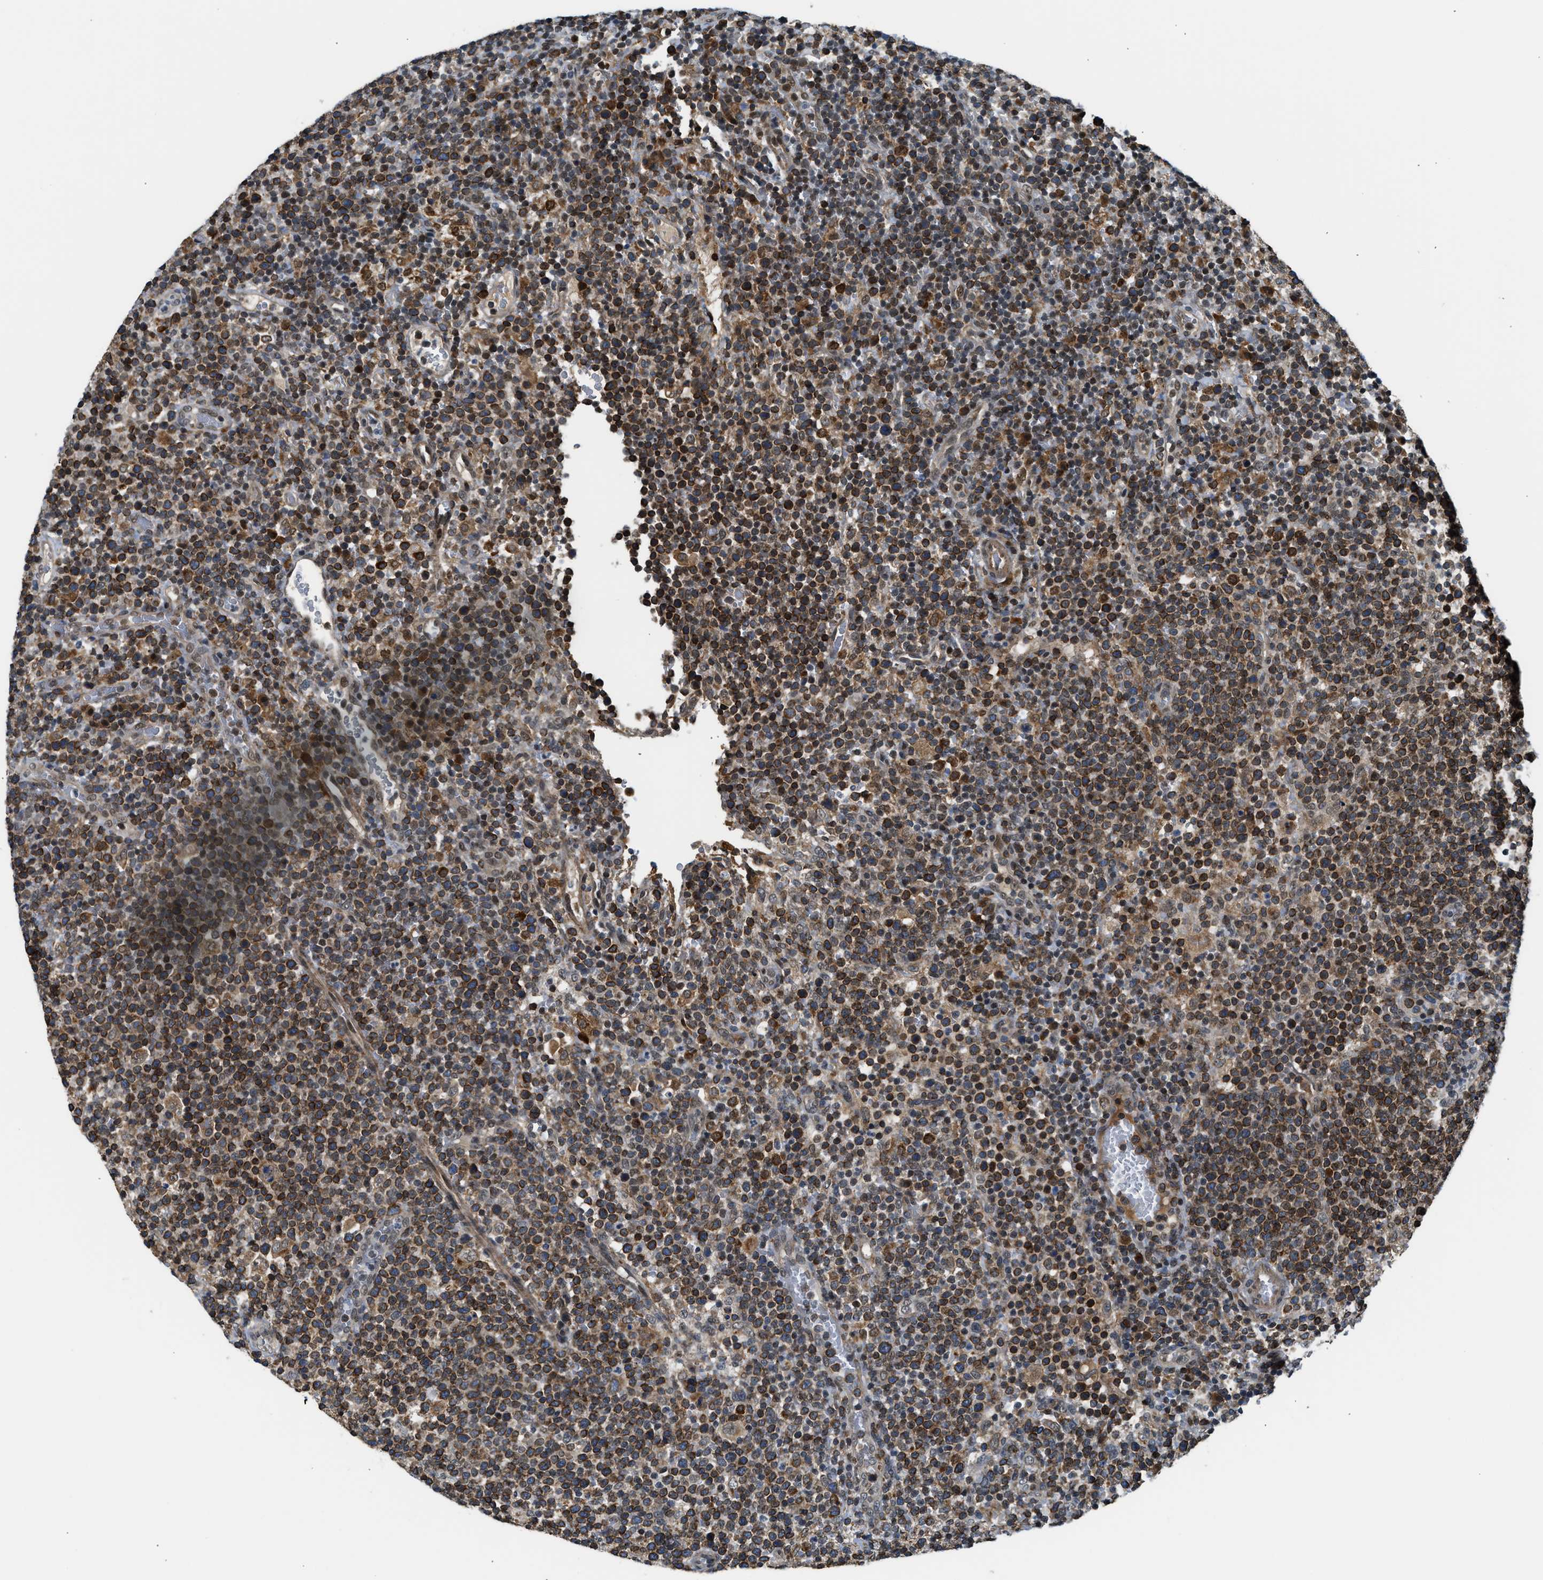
{"staining": {"intensity": "strong", "quantity": "25%-75%", "location": "cytoplasmic/membranous"}, "tissue": "lymphoma", "cell_type": "Tumor cells", "image_type": "cancer", "snomed": [{"axis": "morphology", "description": "Malignant lymphoma, non-Hodgkin's type, High grade"}, {"axis": "topography", "description": "Lymph node"}], "caption": "A high-resolution histopathology image shows immunohistochemistry (IHC) staining of high-grade malignant lymphoma, non-Hodgkin's type, which displays strong cytoplasmic/membranous staining in about 25%-75% of tumor cells.", "gene": "RETREG3", "patient": {"sex": "male", "age": 61}}